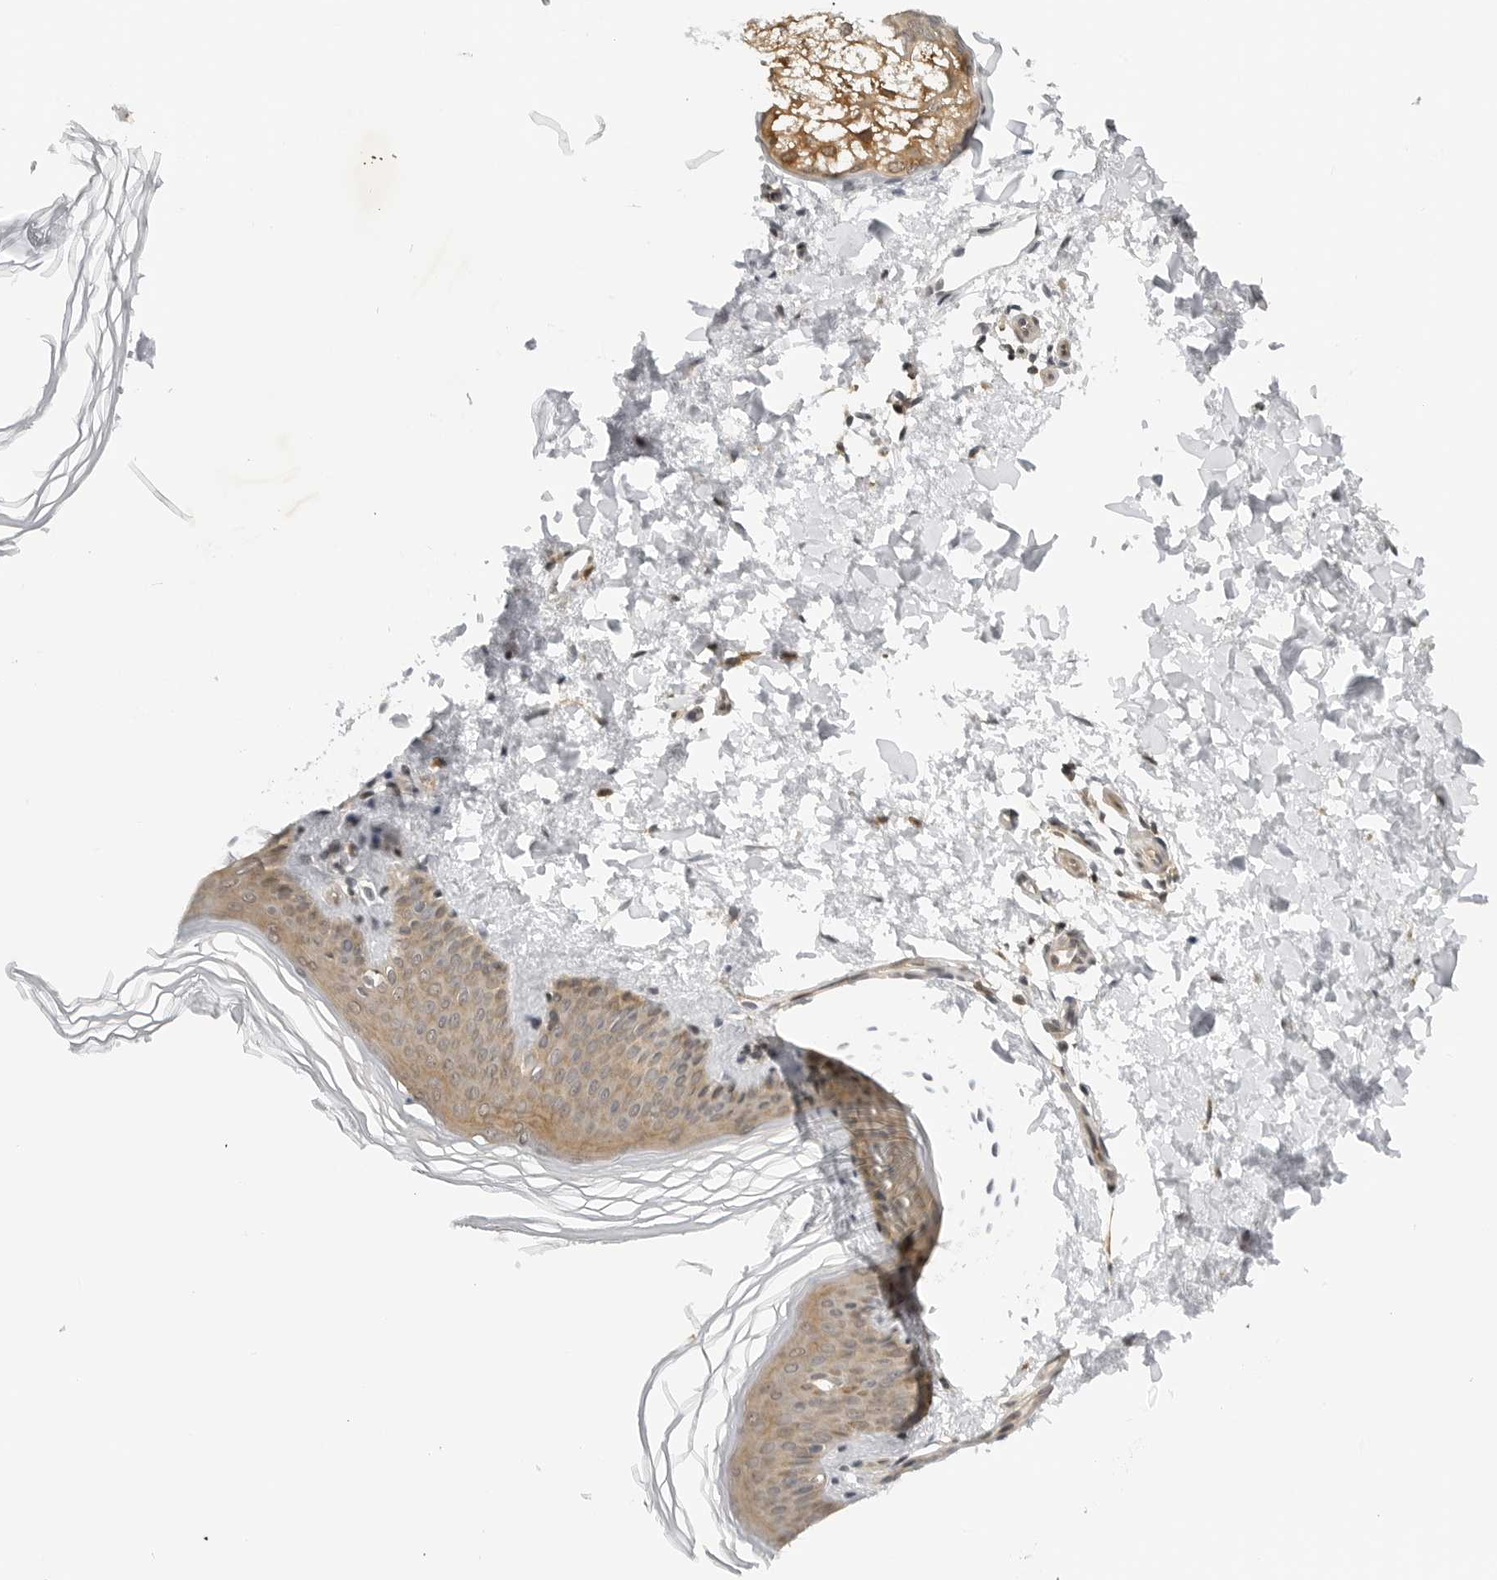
{"staining": {"intensity": "negative", "quantity": "none", "location": "none"}, "tissue": "skin", "cell_type": "Fibroblasts", "image_type": "normal", "snomed": [{"axis": "morphology", "description": "Normal tissue, NOS"}, {"axis": "topography", "description": "Skin"}], "caption": "Immunohistochemistry image of unremarkable skin stained for a protein (brown), which displays no expression in fibroblasts. (DAB (3,3'-diaminobenzidine) immunohistochemistry visualized using brightfield microscopy, high magnification).", "gene": "MAP2K5", "patient": {"sex": "female", "age": 27}}